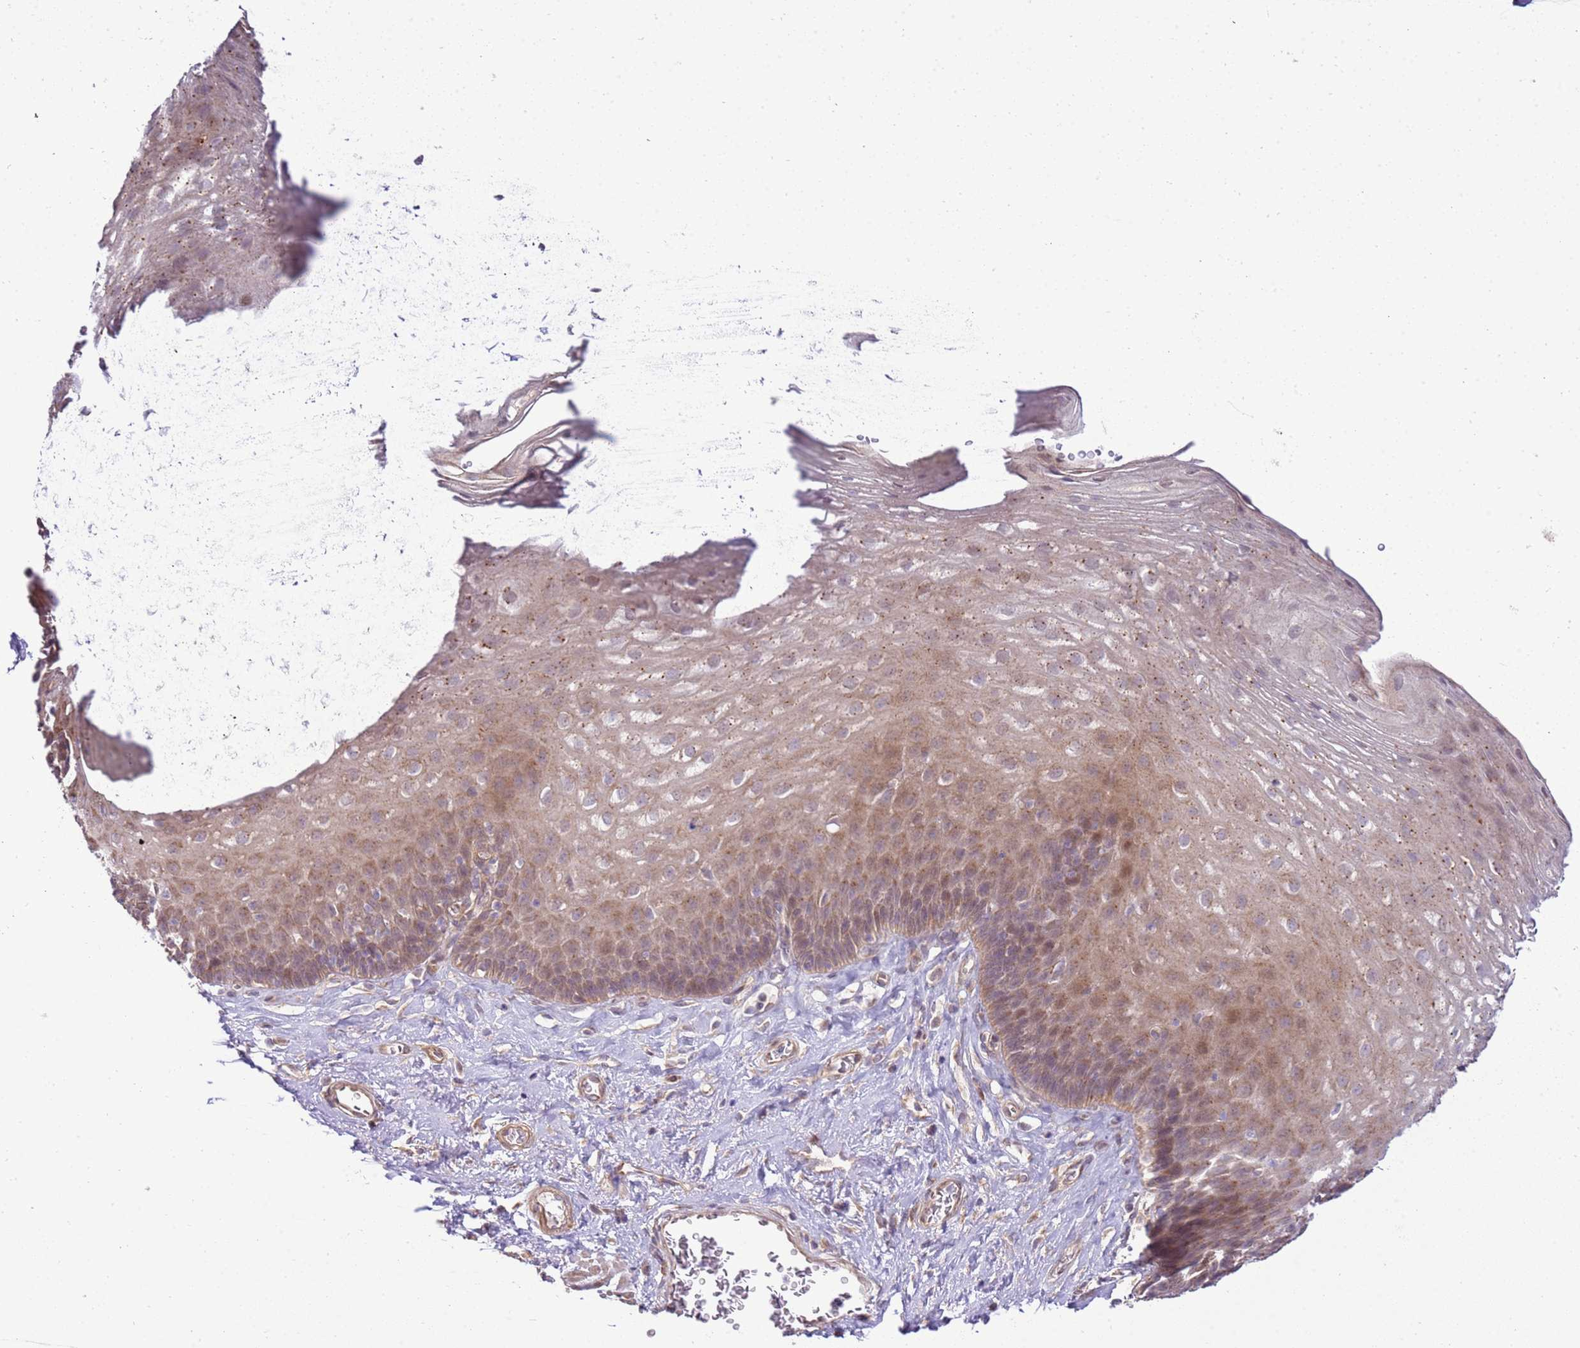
{"staining": {"intensity": "weak", "quantity": "25%-75%", "location": "cytoplasmic/membranous"}, "tissue": "esophagus", "cell_type": "Squamous epithelial cells", "image_type": "normal", "snomed": [{"axis": "morphology", "description": "Normal tissue, NOS"}, {"axis": "topography", "description": "Esophagus"}], "caption": "Esophagus stained for a protein (brown) reveals weak cytoplasmic/membranous positive expression in approximately 25%-75% of squamous epithelial cells.", "gene": "SCARA3", "patient": {"sex": "female", "age": 66}}